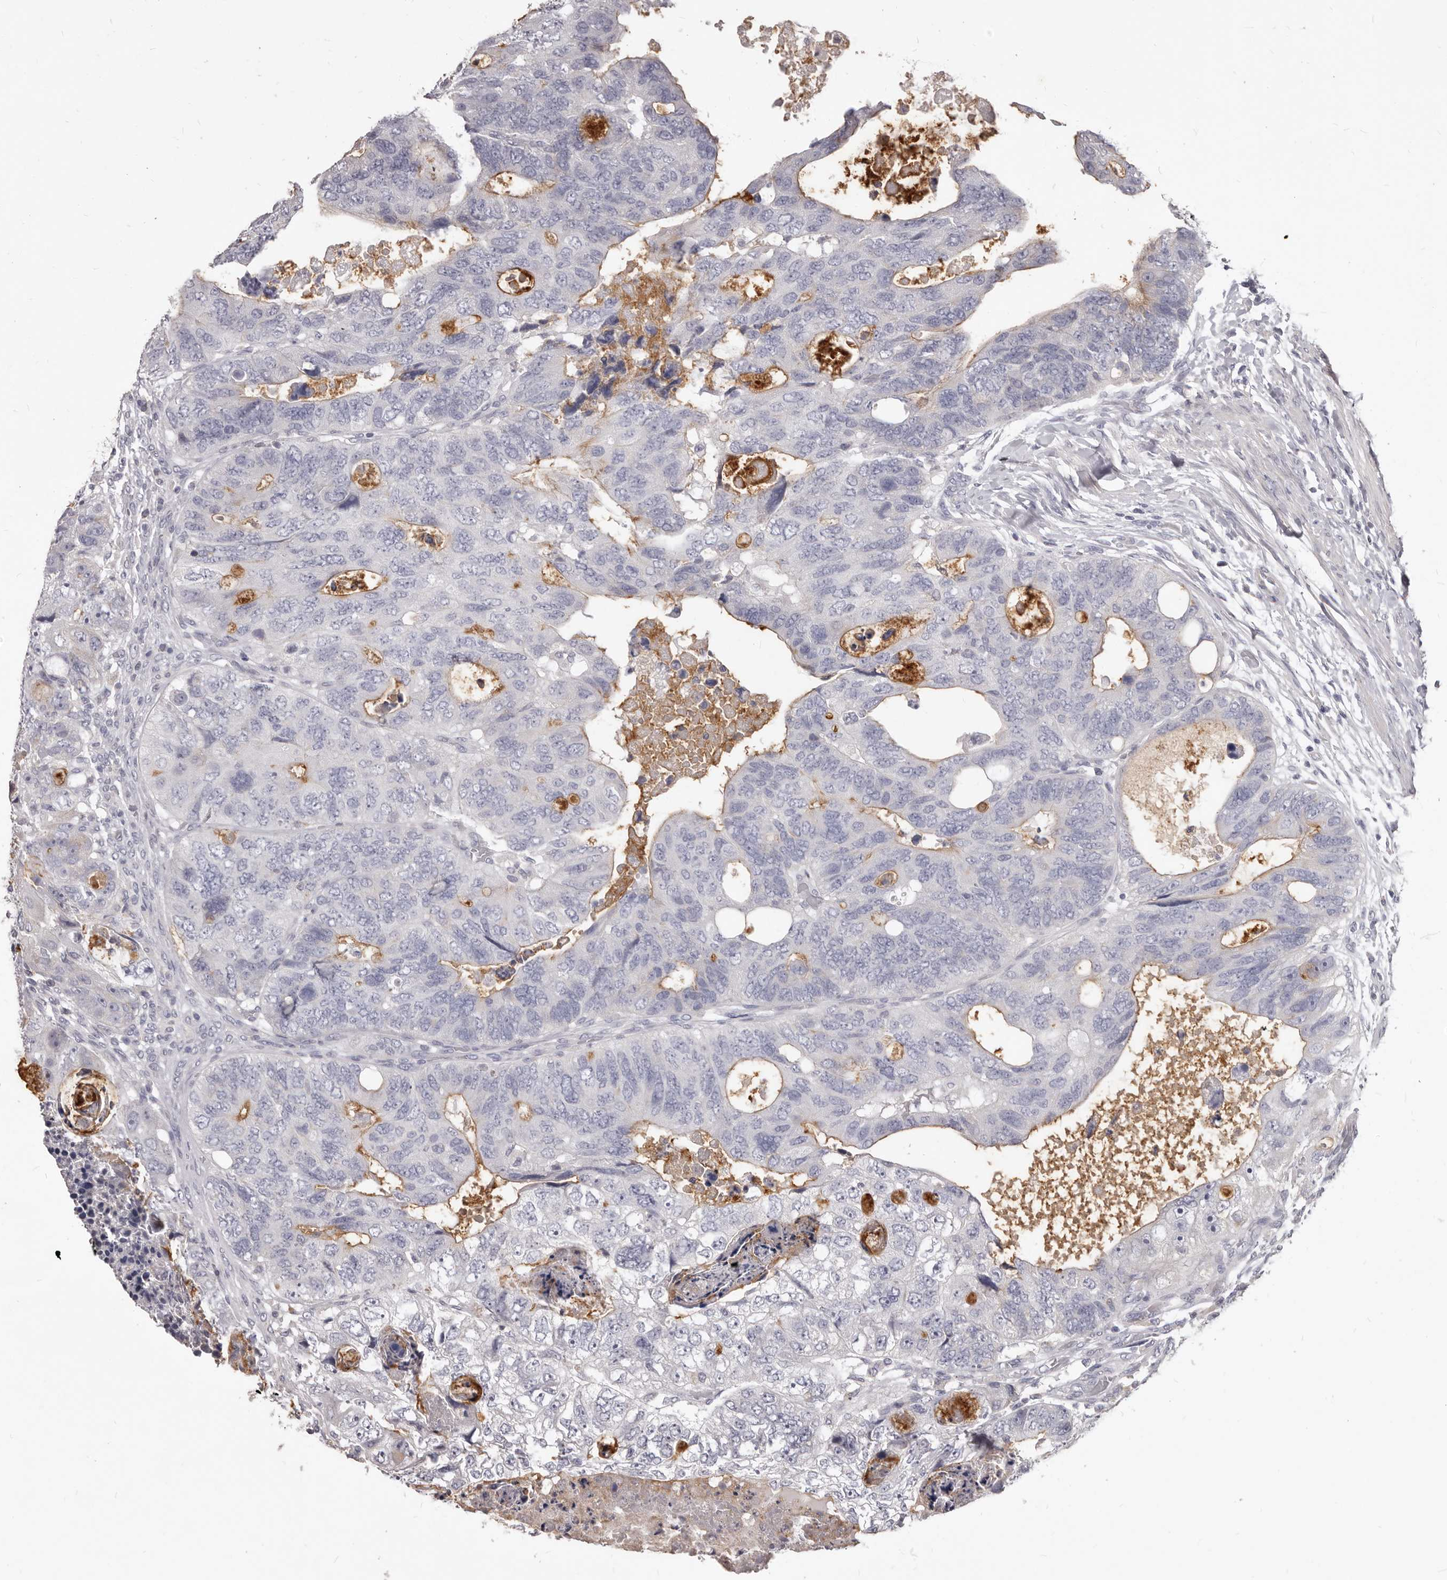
{"staining": {"intensity": "moderate", "quantity": "<25%", "location": "cytoplasmic/membranous"}, "tissue": "colorectal cancer", "cell_type": "Tumor cells", "image_type": "cancer", "snomed": [{"axis": "morphology", "description": "Adenocarcinoma, NOS"}, {"axis": "topography", "description": "Rectum"}], "caption": "A micrograph of human adenocarcinoma (colorectal) stained for a protein exhibits moderate cytoplasmic/membranous brown staining in tumor cells.", "gene": "GPRC5C", "patient": {"sex": "male", "age": 59}}